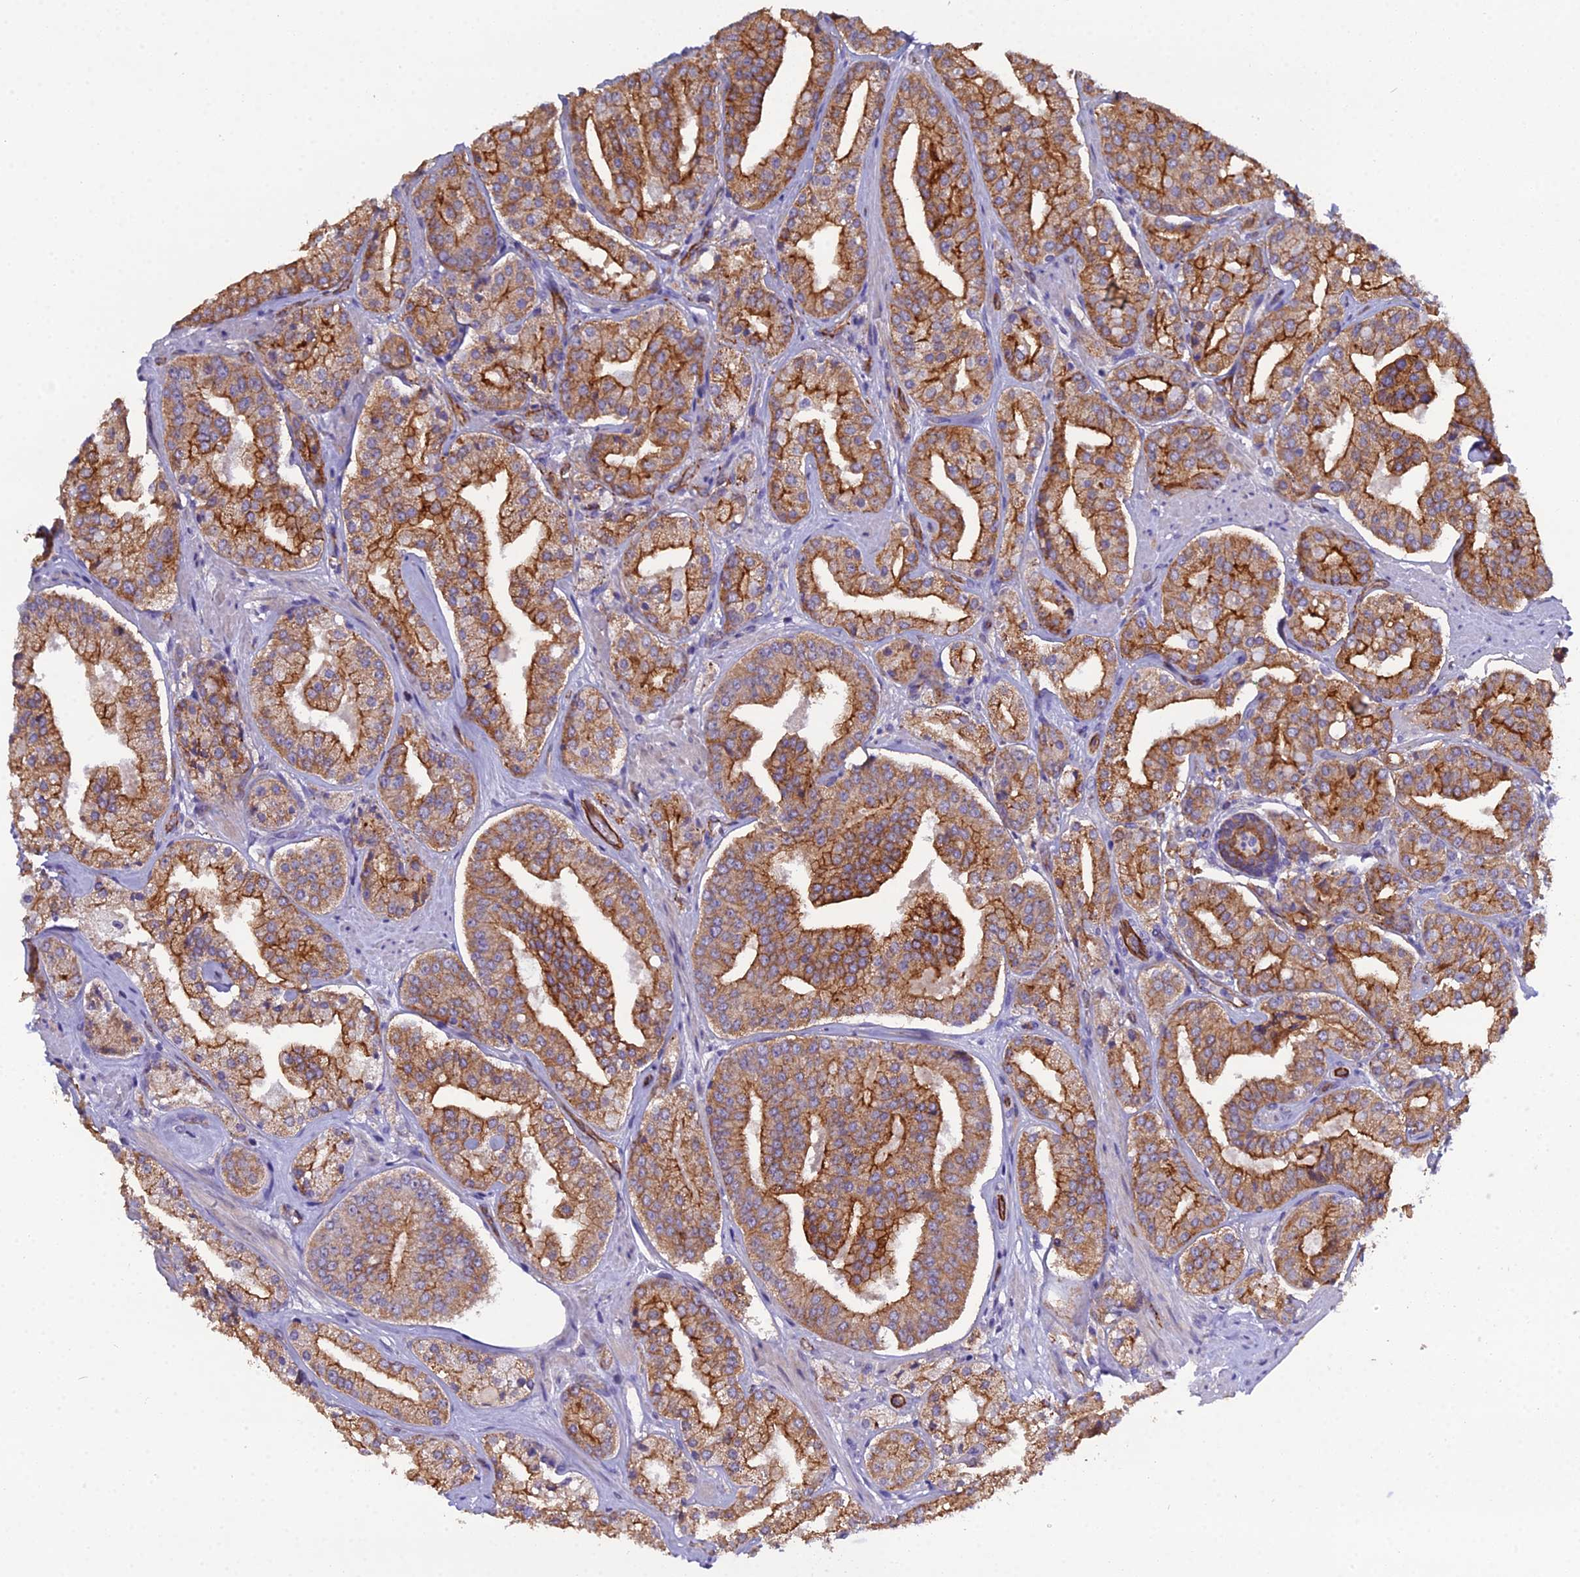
{"staining": {"intensity": "strong", "quantity": ">75%", "location": "cytoplasmic/membranous"}, "tissue": "prostate cancer", "cell_type": "Tumor cells", "image_type": "cancer", "snomed": [{"axis": "morphology", "description": "Adenocarcinoma, High grade"}, {"axis": "topography", "description": "Prostate"}], "caption": "IHC photomicrograph of neoplastic tissue: human prostate cancer (high-grade adenocarcinoma) stained using immunohistochemistry reveals high levels of strong protein expression localized specifically in the cytoplasmic/membranous of tumor cells, appearing as a cytoplasmic/membranous brown color.", "gene": "CFAP47", "patient": {"sex": "male", "age": 63}}